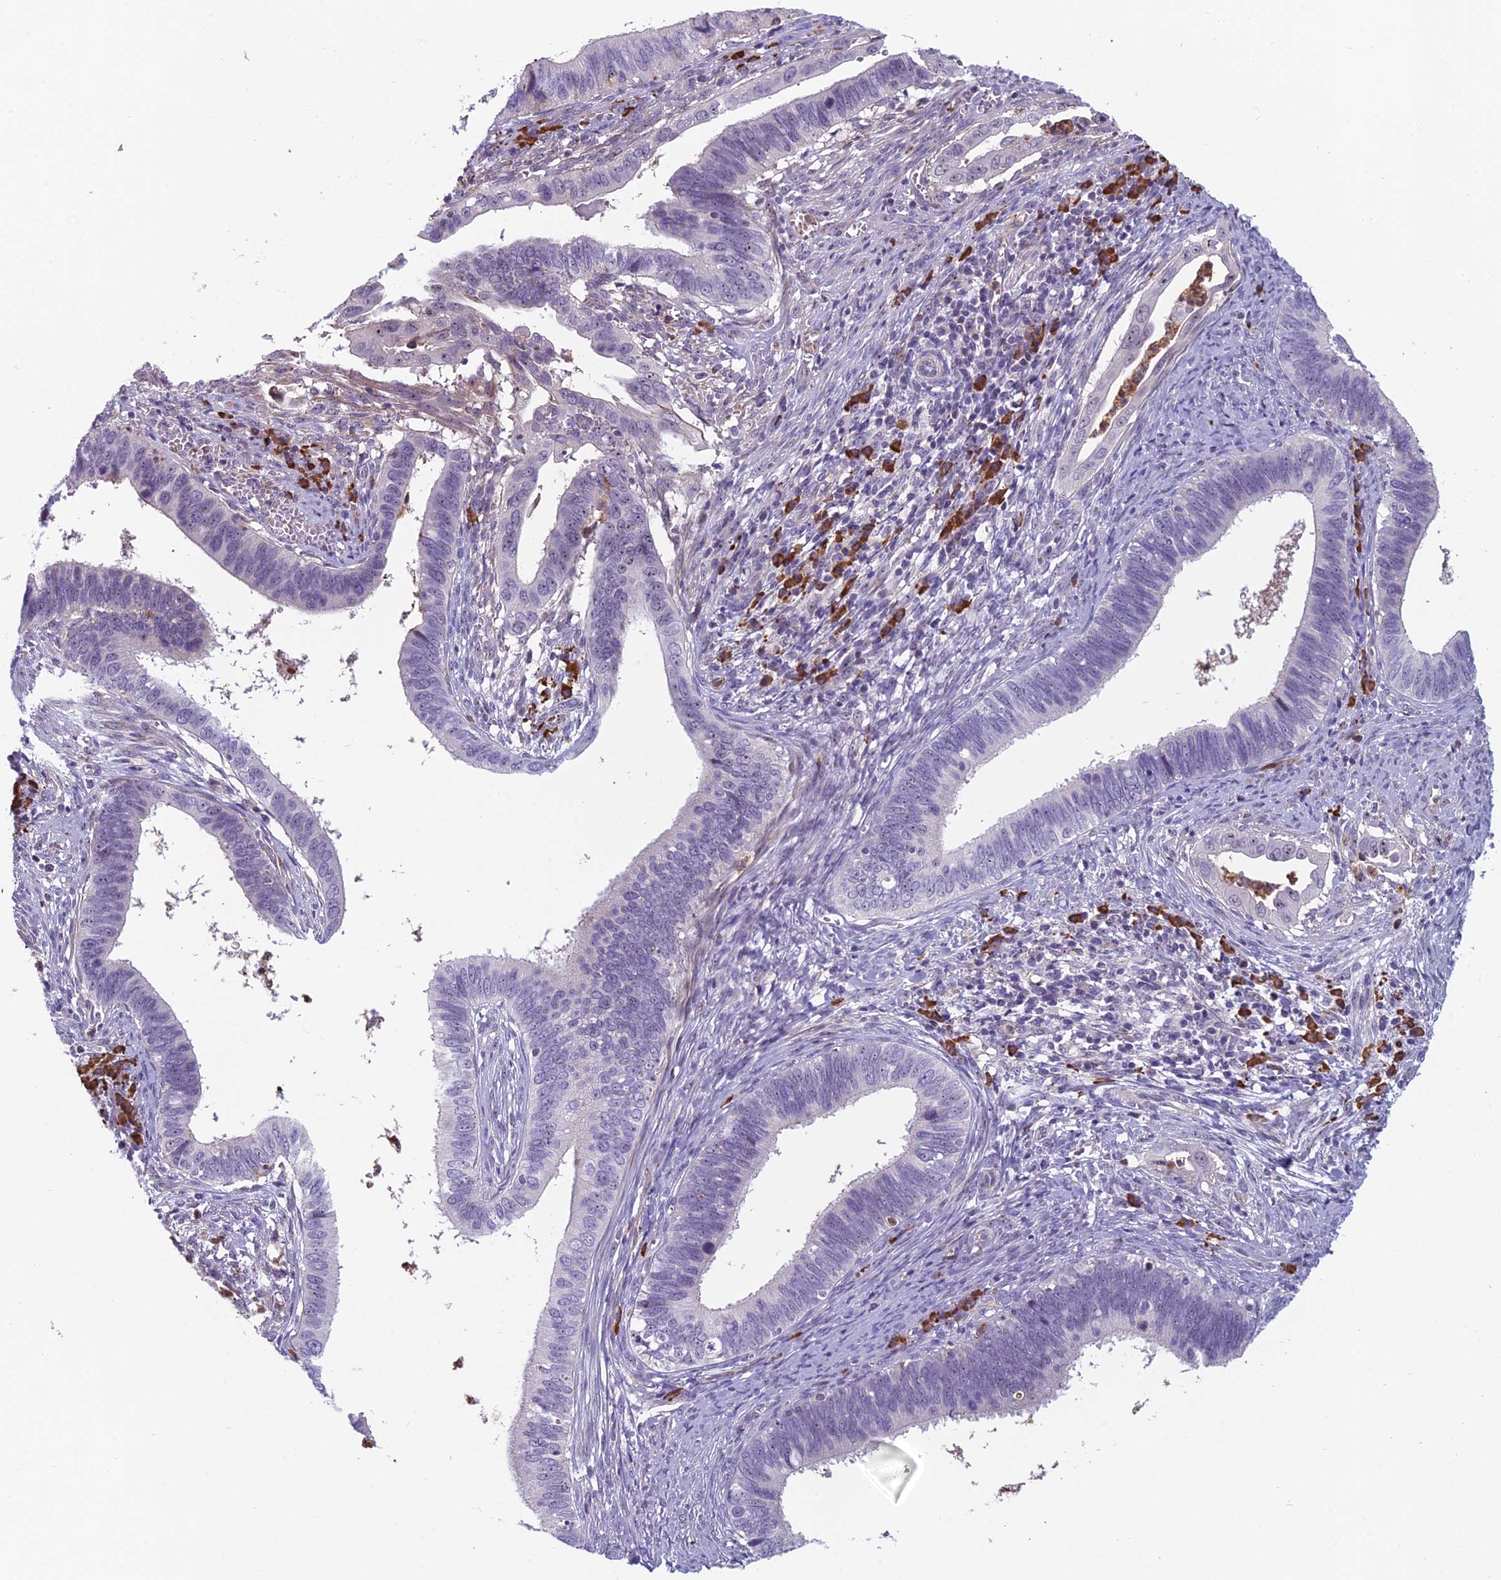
{"staining": {"intensity": "negative", "quantity": "none", "location": "none"}, "tissue": "cervical cancer", "cell_type": "Tumor cells", "image_type": "cancer", "snomed": [{"axis": "morphology", "description": "Adenocarcinoma, NOS"}, {"axis": "topography", "description": "Cervix"}], "caption": "Tumor cells show no significant expression in cervical cancer (adenocarcinoma).", "gene": "NOC2L", "patient": {"sex": "female", "age": 42}}